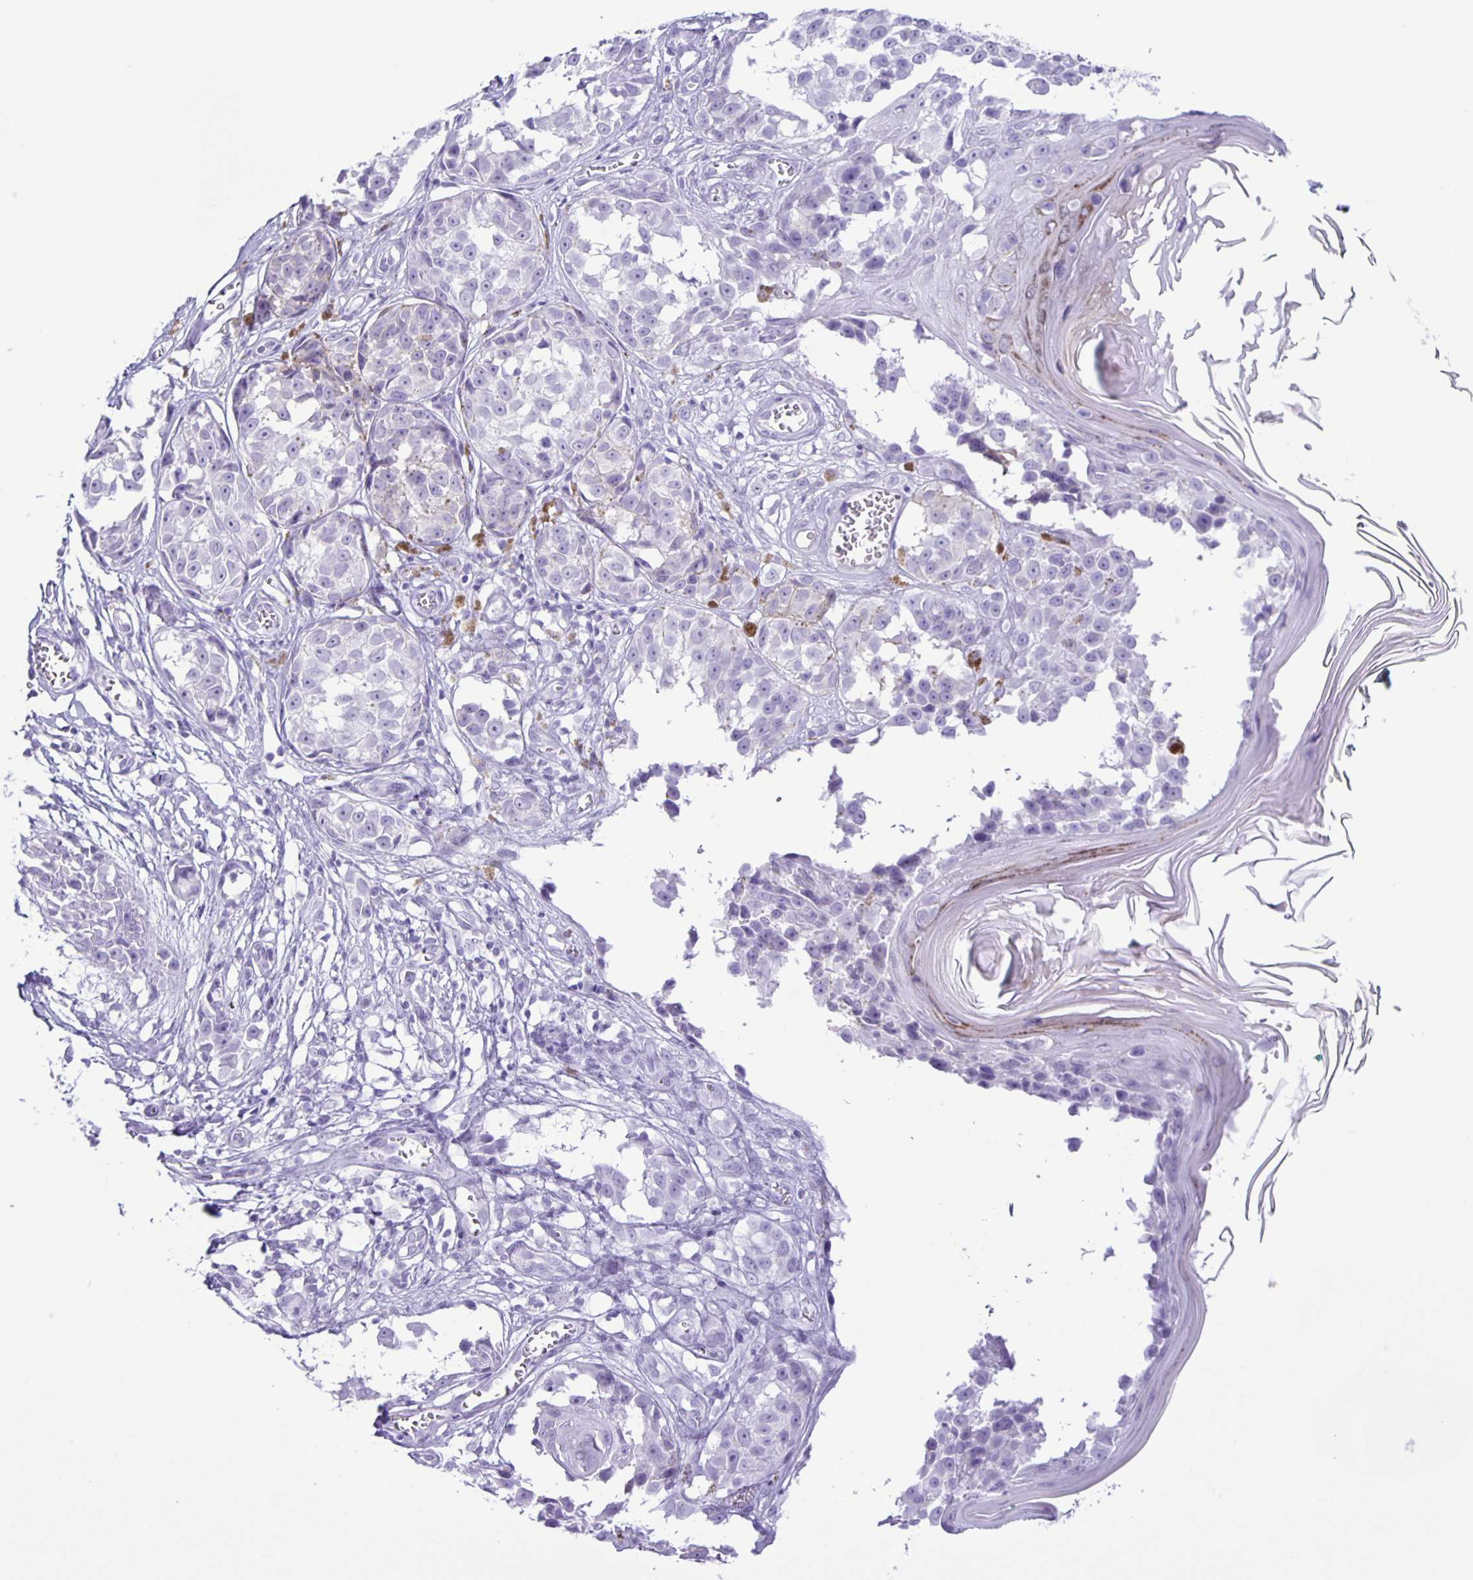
{"staining": {"intensity": "negative", "quantity": "none", "location": "none"}, "tissue": "melanoma", "cell_type": "Tumor cells", "image_type": "cancer", "snomed": [{"axis": "morphology", "description": "Malignant melanoma, NOS"}, {"axis": "topography", "description": "Skin"}], "caption": "Immunohistochemistry (IHC) of human malignant melanoma demonstrates no expression in tumor cells. Brightfield microscopy of IHC stained with DAB (3,3'-diaminobenzidine) (brown) and hematoxylin (blue), captured at high magnification.", "gene": "EZHIP", "patient": {"sex": "male", "age": 73}}